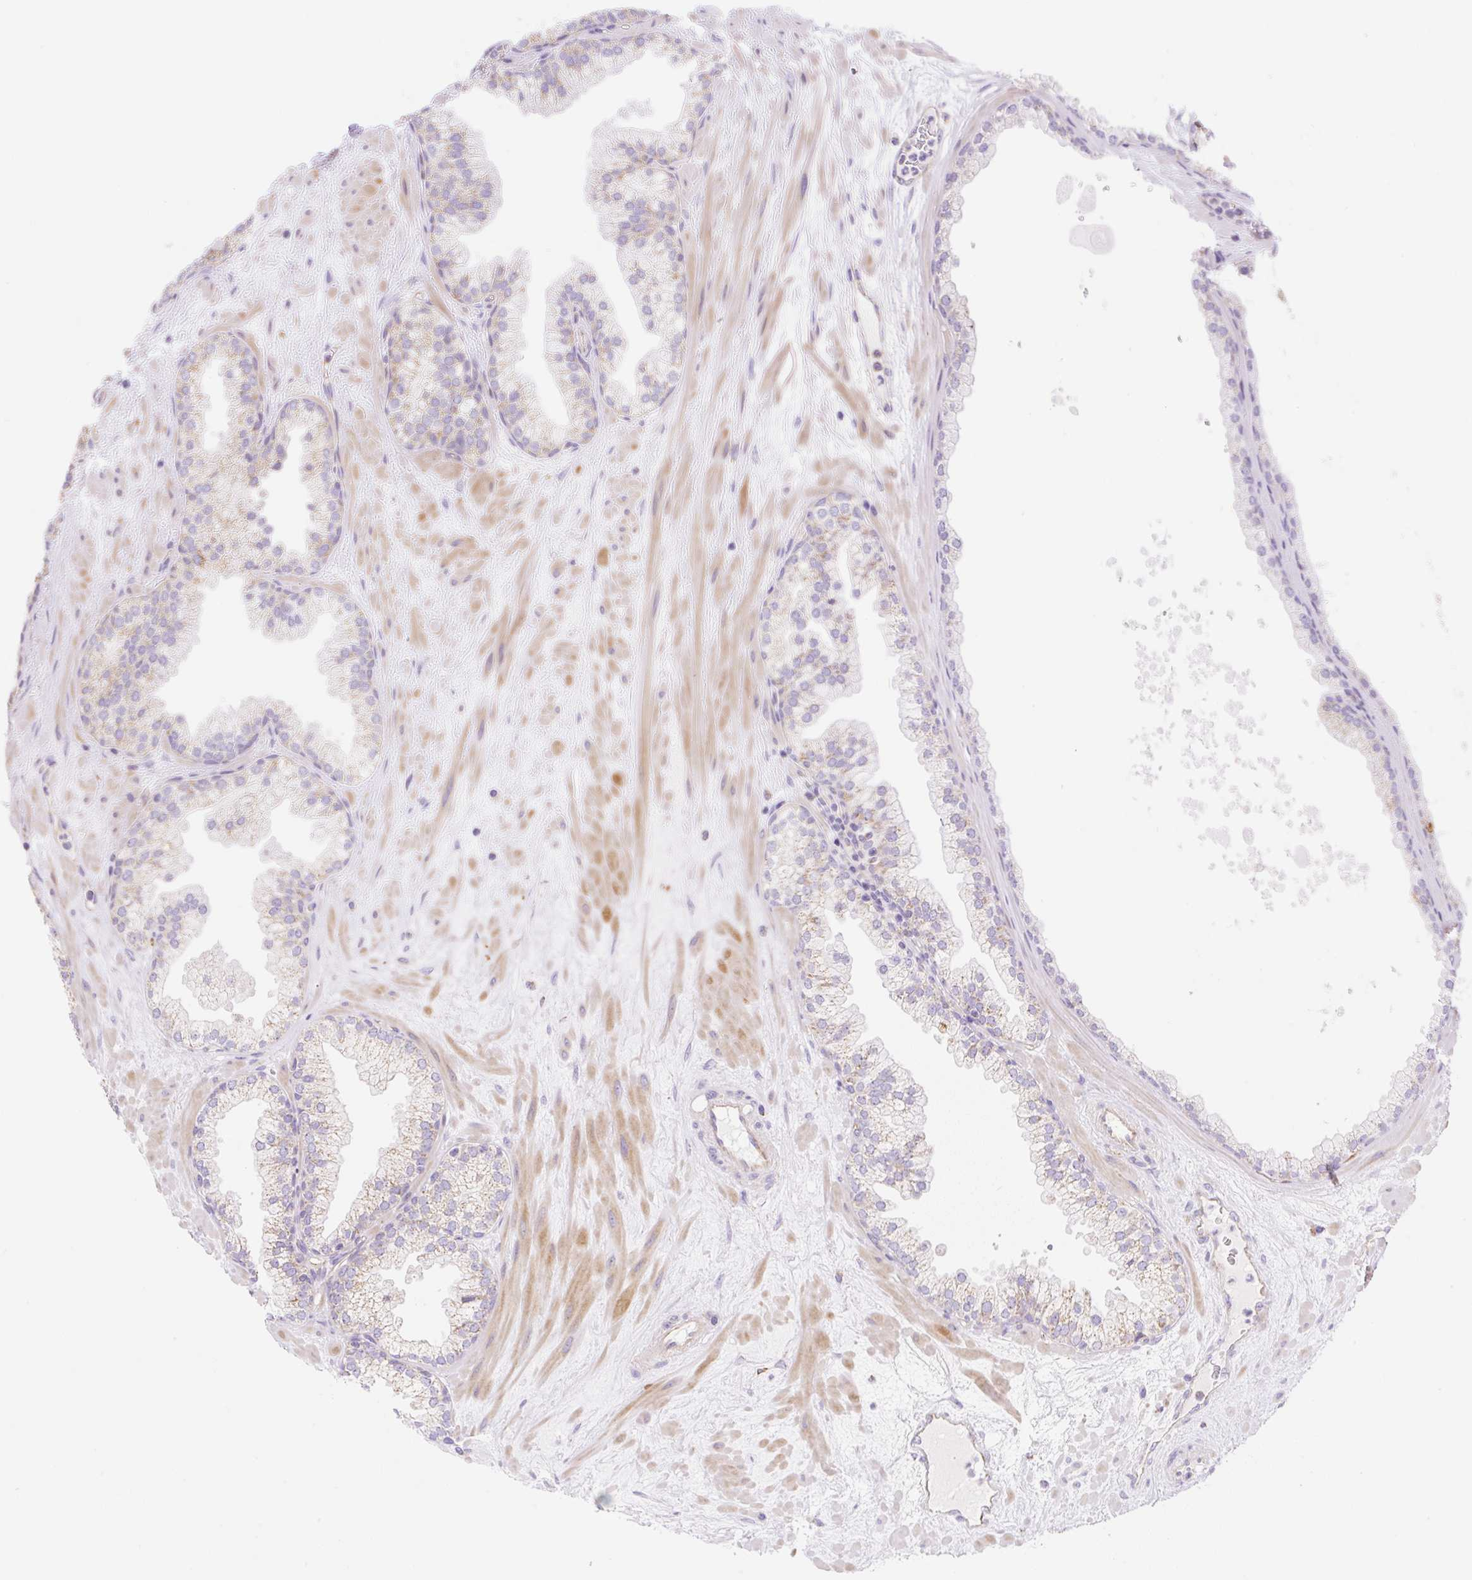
{"staining": {"intensity": "strong", "quantity": "<25%", "location": "cytoplasmic/membranous"}, "tissue": "prostate", "cell_type": "Glandular cells", "image_type": "normal", "snomed": [{"axis": "morphology", "description": "Normal tissue, NOS"}, {"axis": "topography", "description": "Prostate"}, {"axis": "topography", "description": "Peripheral nerve tissue"}], "caption": "Immunohistochemistry histopathology image of unremarkable prostate: prostate stained using IHC displays medium levels of strong protein expression localized specifically in the cytoplasmic/membranous of glandular cells, appearing as a cytoplasmic/membranous brown color.", "gene": "ESAM", "patient": {"sex": "male", "age": 61}}